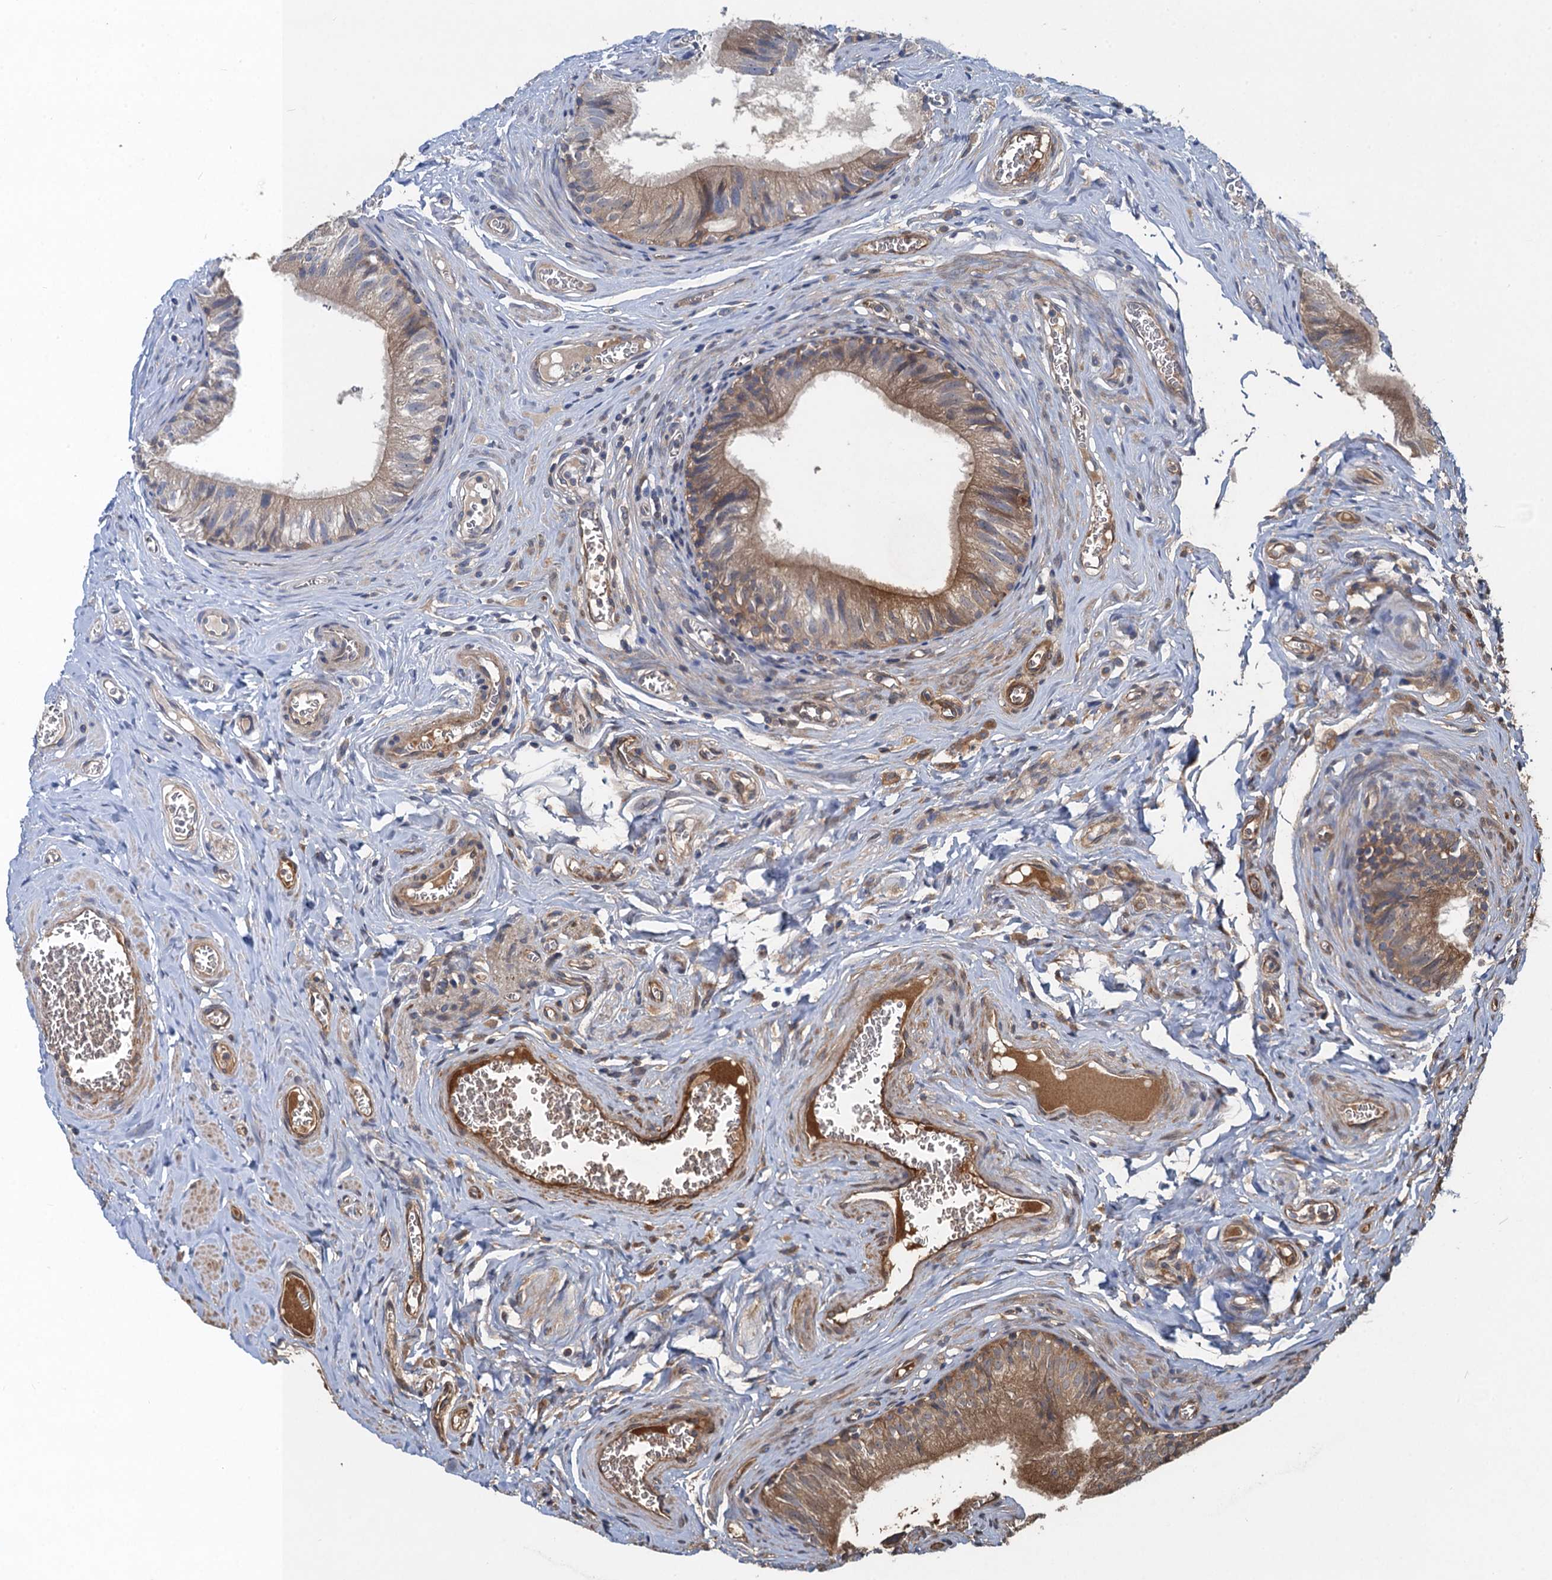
{"staining": {"intensity": "moderate", "quantity": ">75%", "location": "cytoplasmic/membranous"}, "tissue": "epididymis", "cell_type": "Glandular cells", "image_type": "normal", "snomed": [{"axis": "morphology", "description": "Normal tissue, NOS"}, {"axis": "topography", "description": "Epididymis"}], "caption": "Brown immunohistochemical staining in unremarkable epididymis demonstrates moderate cytoplasmic/membranous expression in about >75% of glandular cells.", "gene": "SNAP29", "patient": {"sex": "male", "age": 42}}